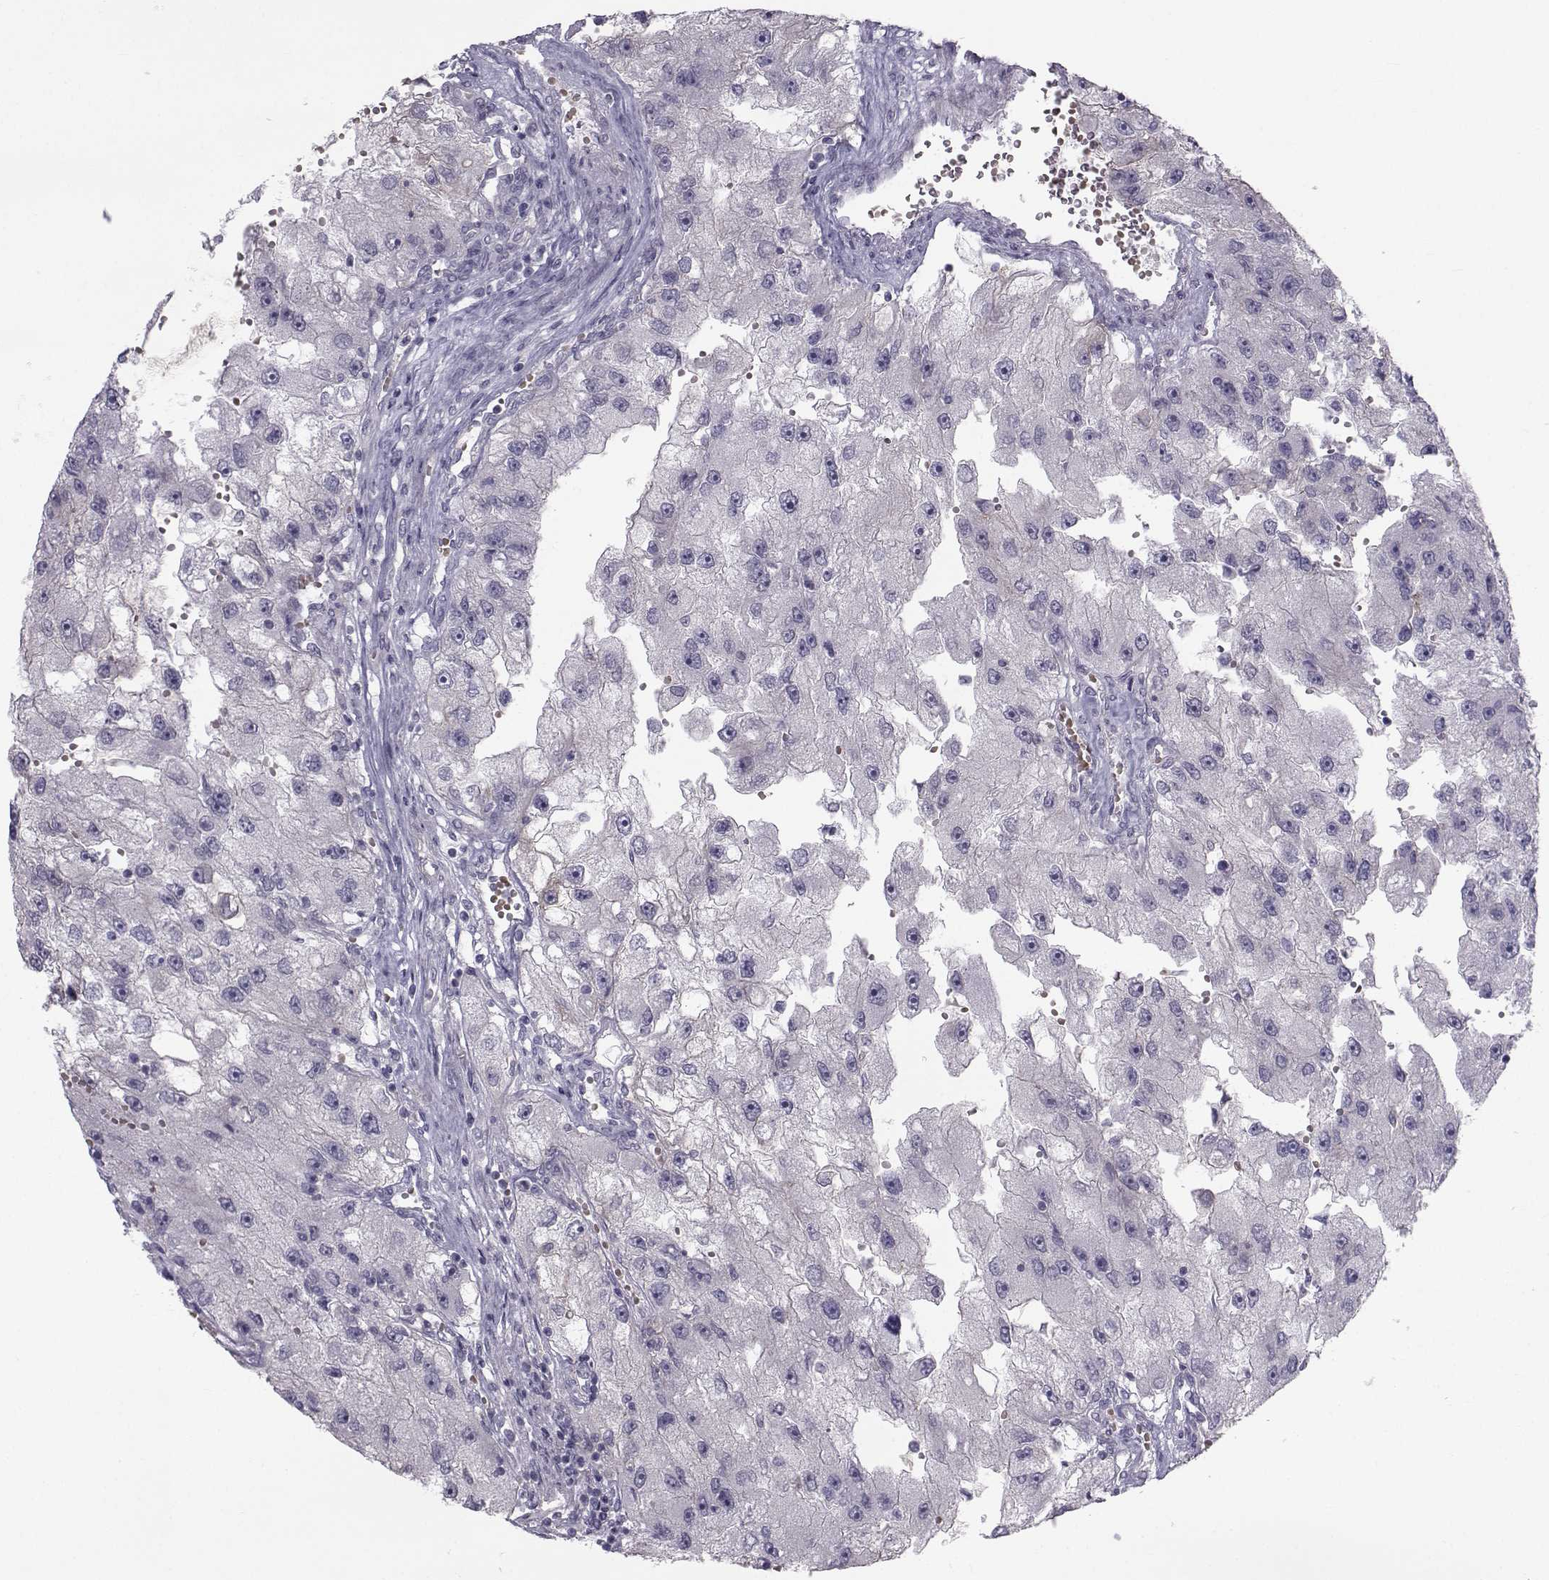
{"staining": {"intensity": "negative", "quantity": "none", "location": "none"}, "tissue": "renal cancer", "cell_type": "Tumor cells", "image_type": "cancer", "snomed": [{"axis": "morphology", "description": "Adenocarcinoma, NOS"}, {"axis": "topography", "description": "Kidney"}], "caption": "A micrograph of human renal cancer (adenocarcinoma) is negative for staining in tumor cells.", "gene": "GARIN3", "patient": {"sex": "male", "age": 63}}